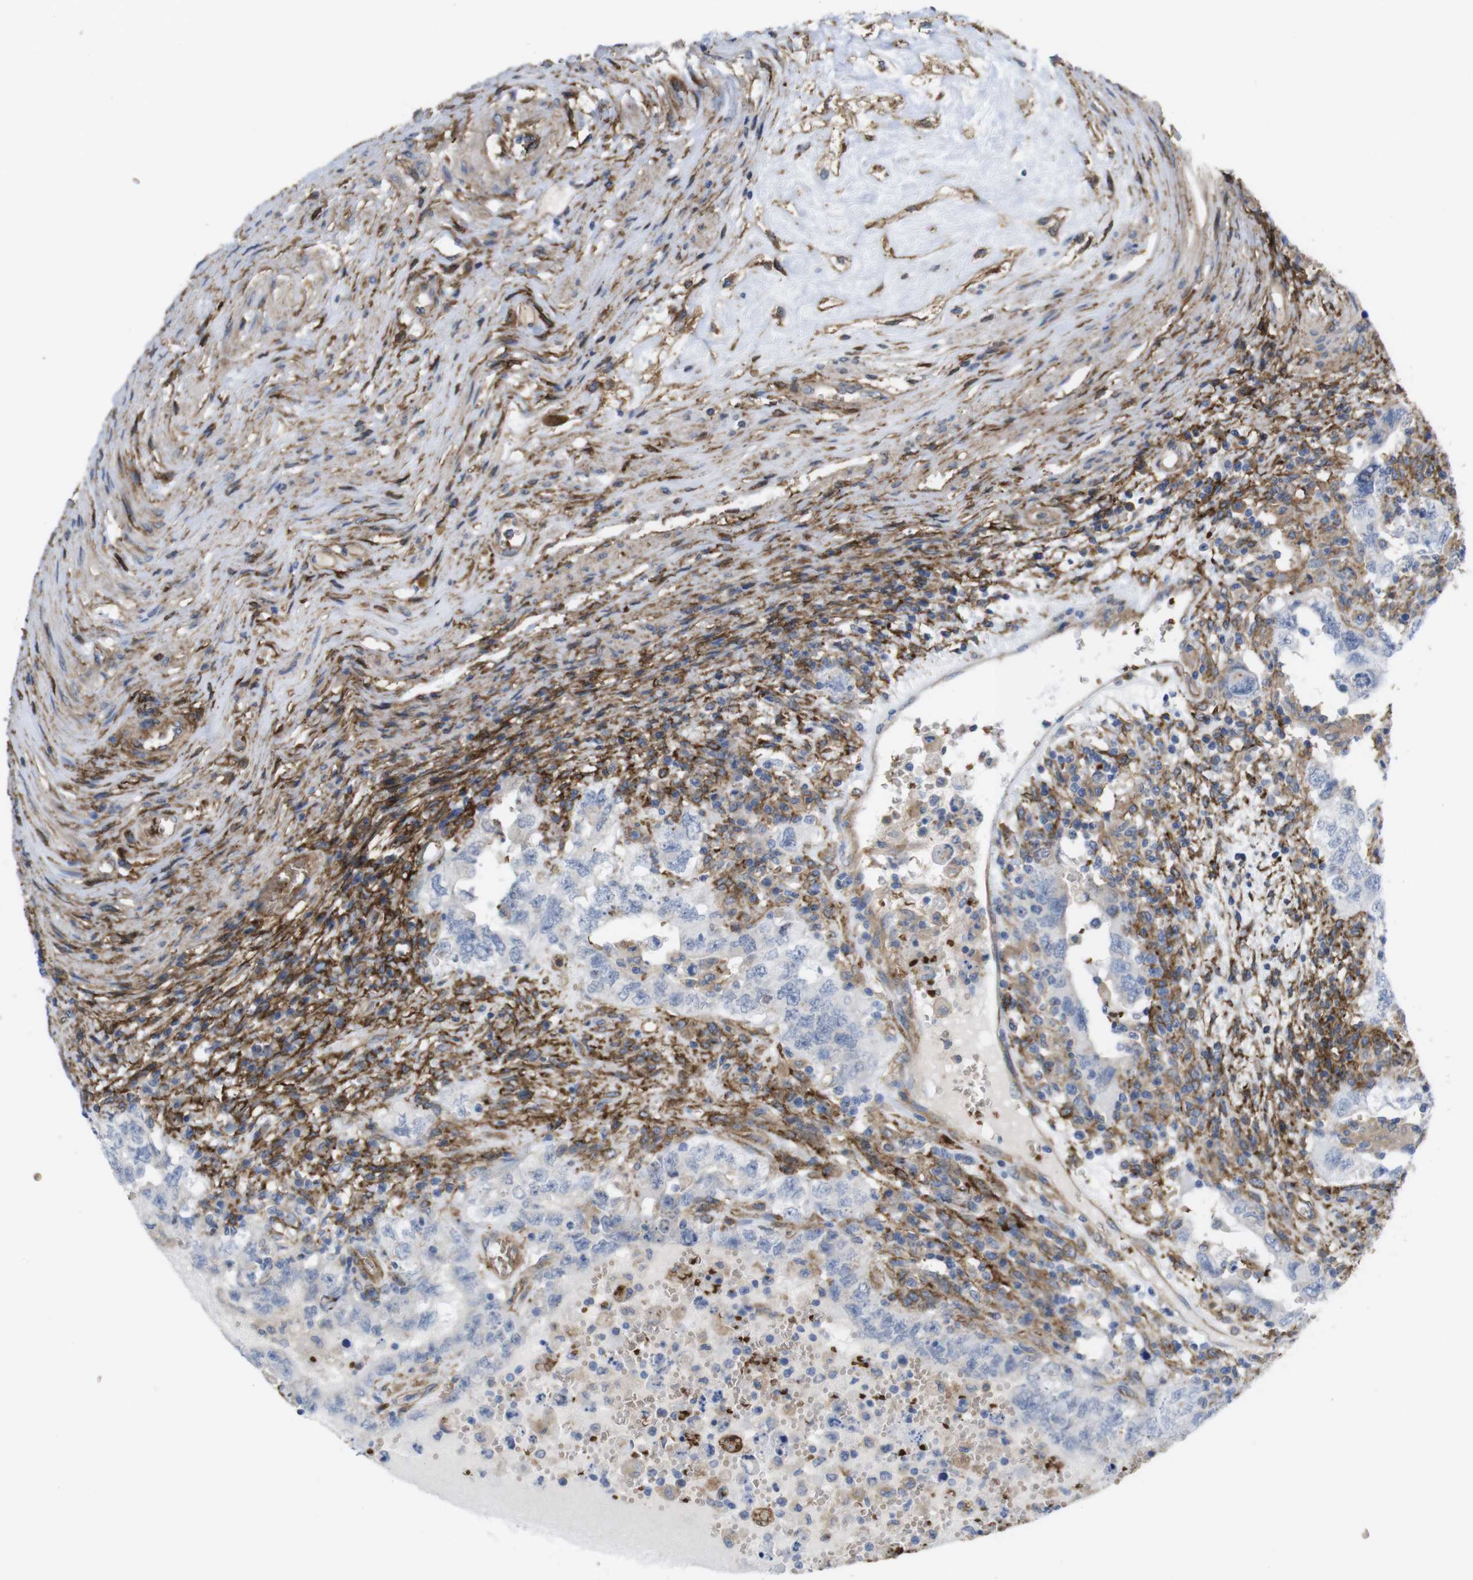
{"staining": {"intensity": "negative", "quantity": "none", "location": "none"}, "tissue": "testis cancer", "cell_type": "Tumor cells", "image_type": "cancer", "snomed": [{"axis": "morphology", "description": "Carcinoma, Embryonal, NOS"}, {"axis": "topography", "description": "Testis"}], "caption": "Histopathology image shows no protein staining in tumor cells of embryonal carcinoma (testis) tissue.", "gene": "CYBRD1", "patient": {"sex": "male", "age": 26}}